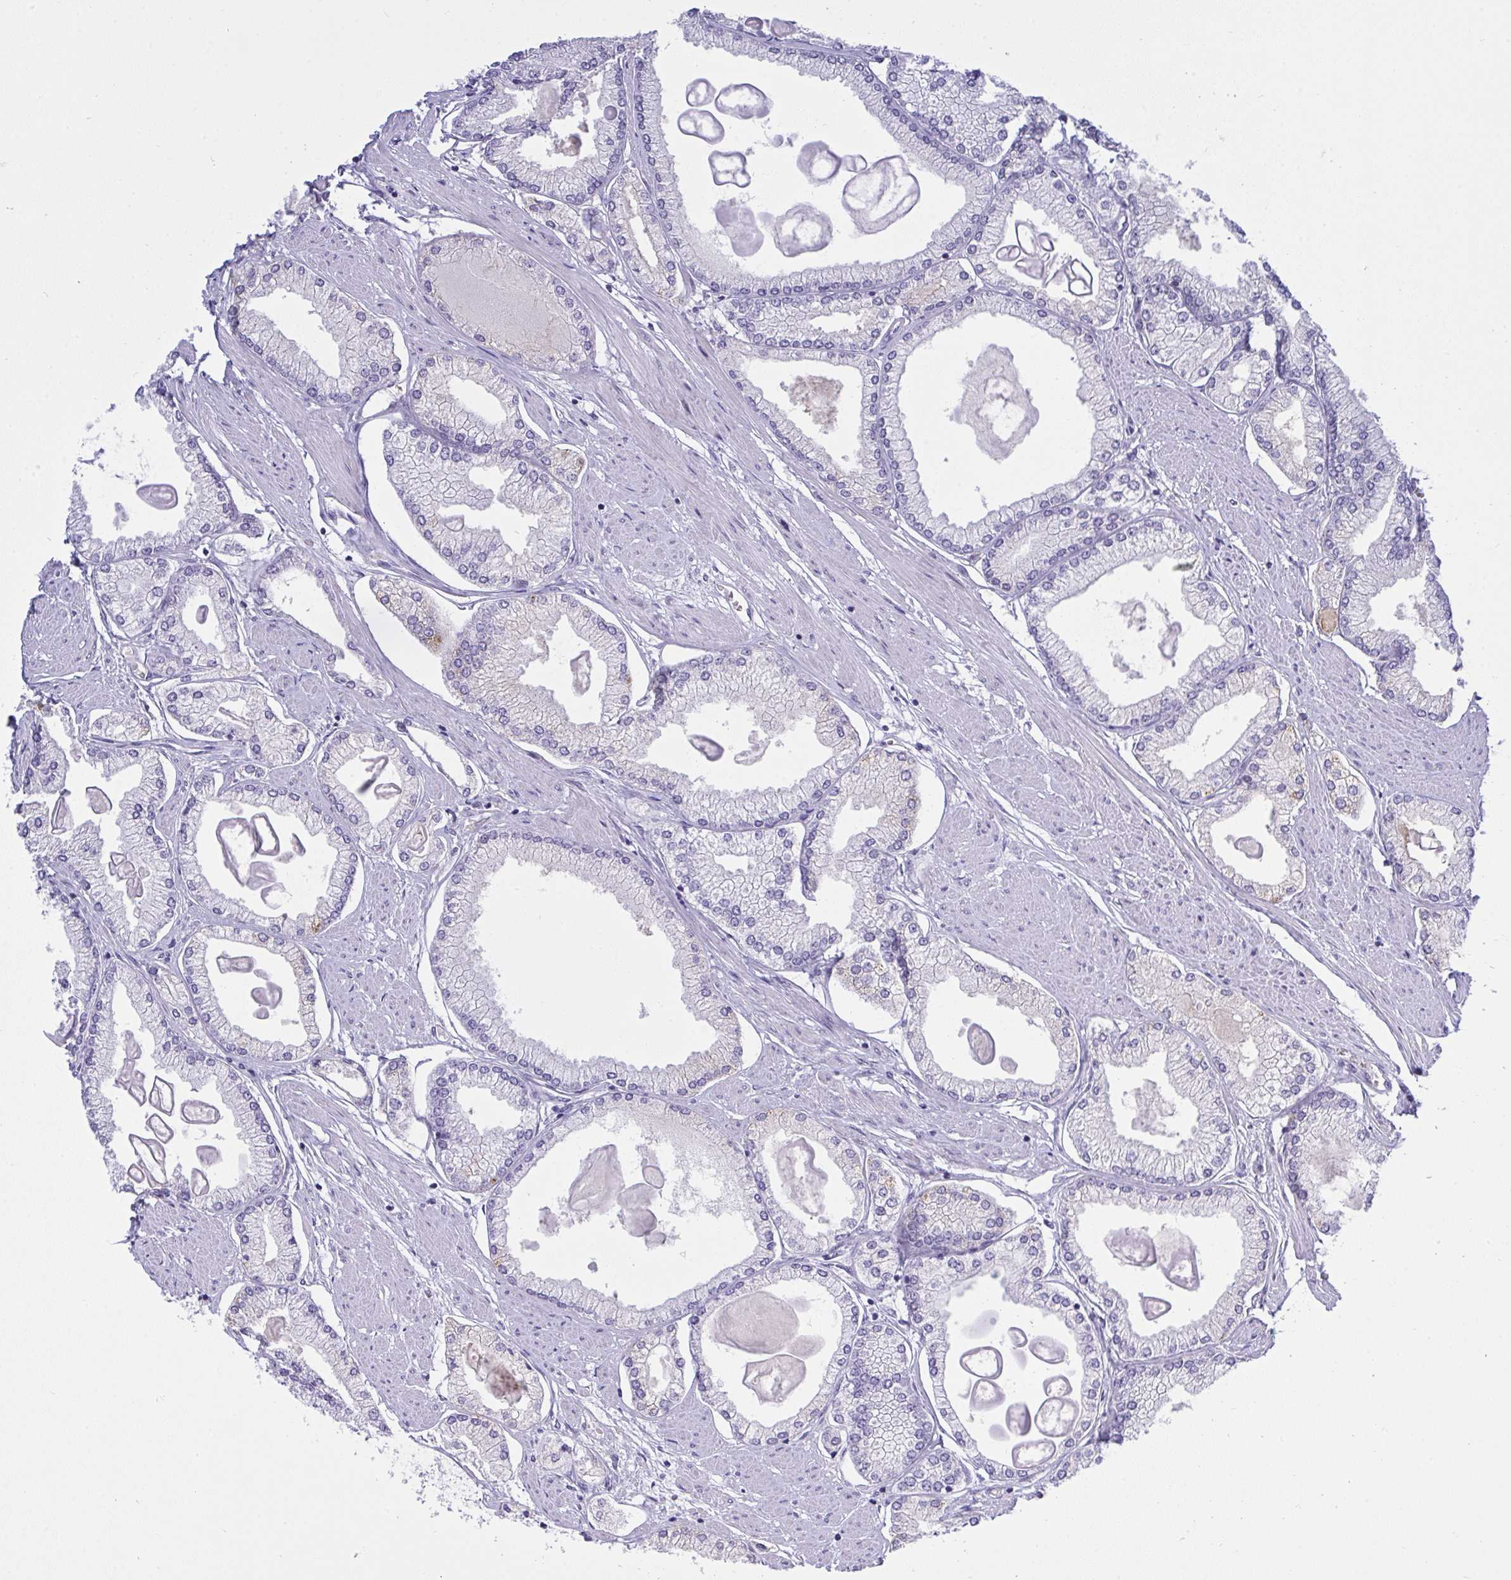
{"staining": {"intensity": "negative", "quantity": "none", "location": "none"}, "tissue": "prostate cancer", "cell_type": "Tumor cells", "image_type": "cancer", "snomed": [{"axis": "morphology", "description": "Adenocarcinoma, High grade"}, {"axis": "topography", "description": "Prostate"}], "caption": "Tumor cells show no significant staining in prostate cancer. Nuclei are stained in blue.", "gene": "ZNF554", "patient": {"sex": "male", "age": 68}}